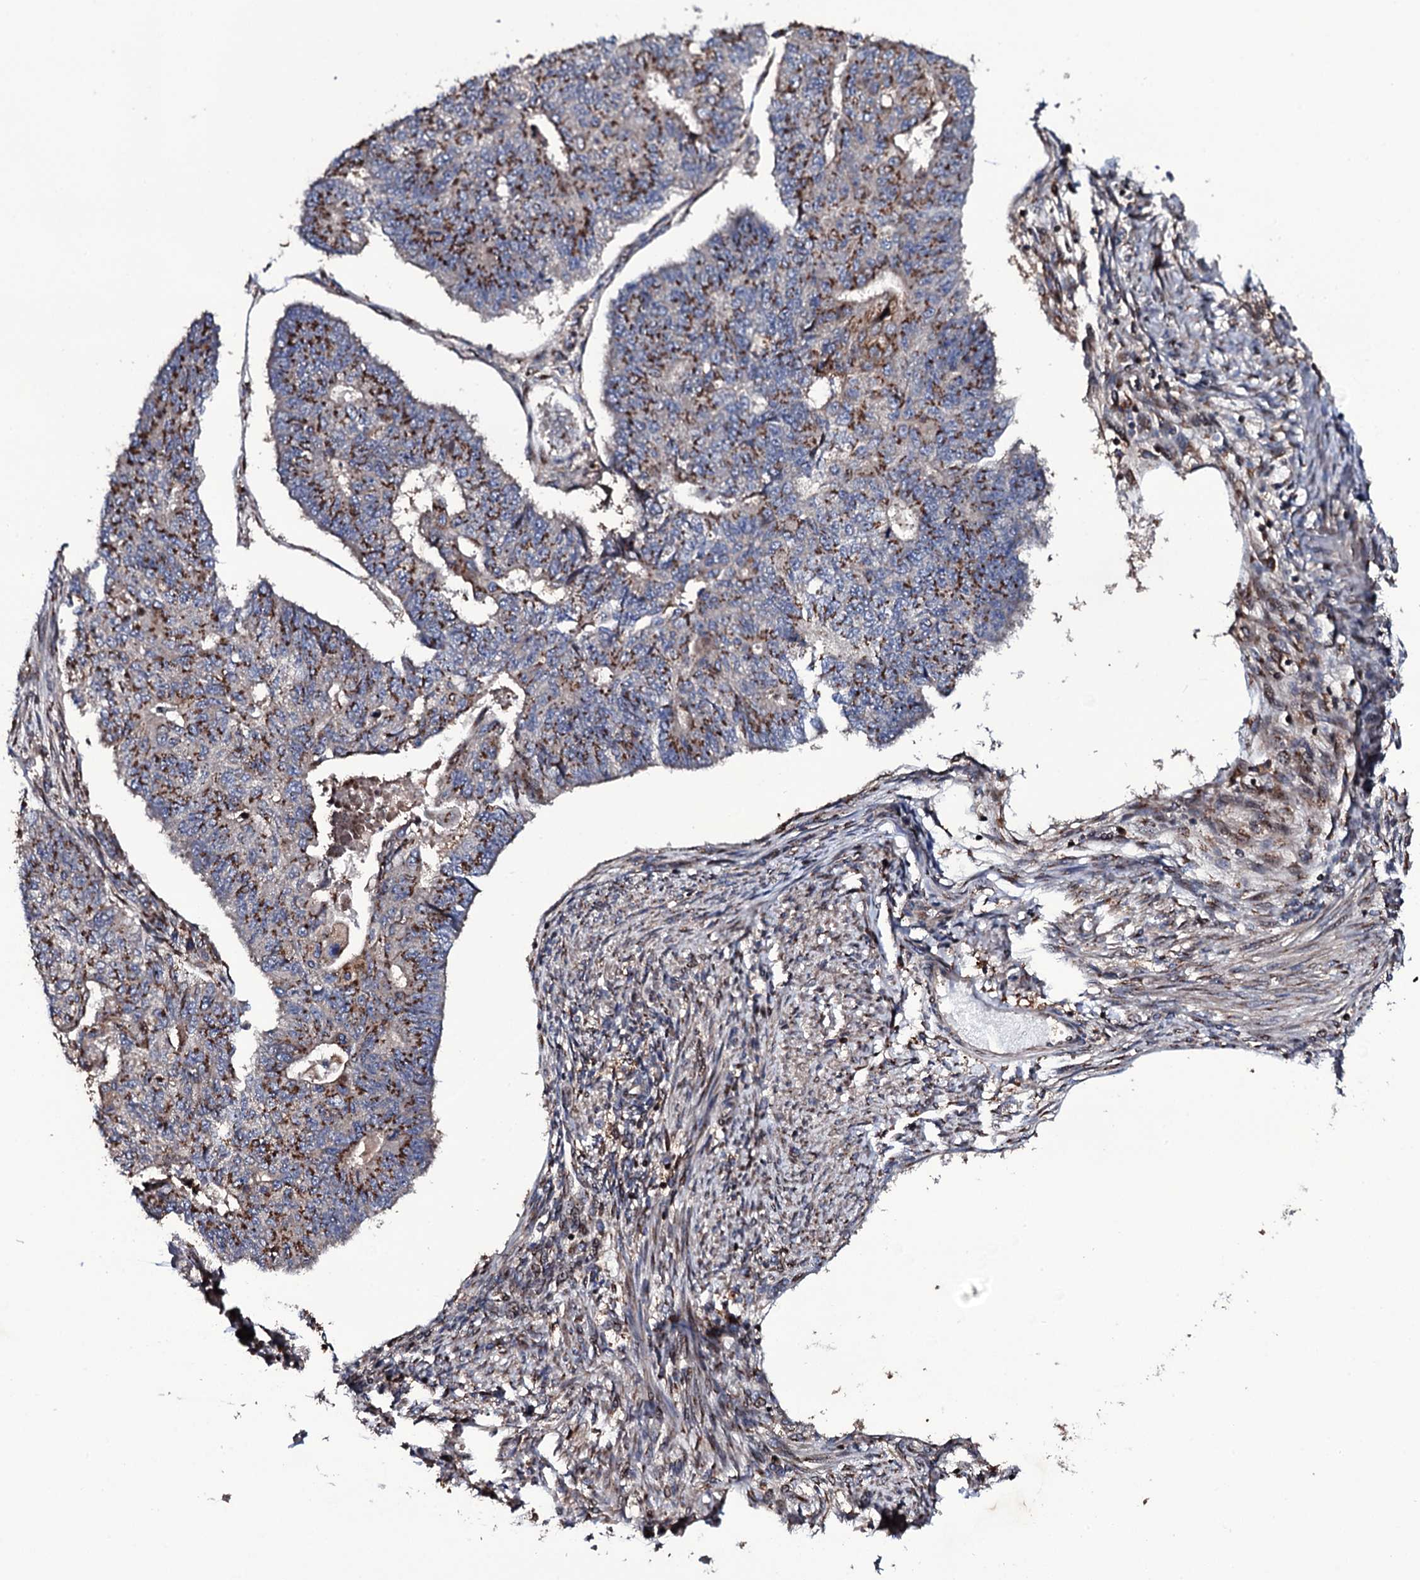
{"staining": {"intensity": "moderate", "quantity": "25%-75%", "location": "cytoplasmic/membranous"}, "tissue": "endometrial cancer", "cell_type": "Tumor cells", "image_type": "cancer", "snomed": [{"axis": "morphology", "description": "Adenocarcinoma, NOS"}, {"axis": "topography", "description": "Endometrium"}], "caption": "Immunohistochemistry (IHC) image of human adenocarcinoma (endometrial) stained for a protein (brown), which shows medium levels of moderate cytoplasmic/membranous positivity in approximately 25%-75% of tumor cells.", "gene": "PLET1", "patient": {"sex": "female", "age": 32}}